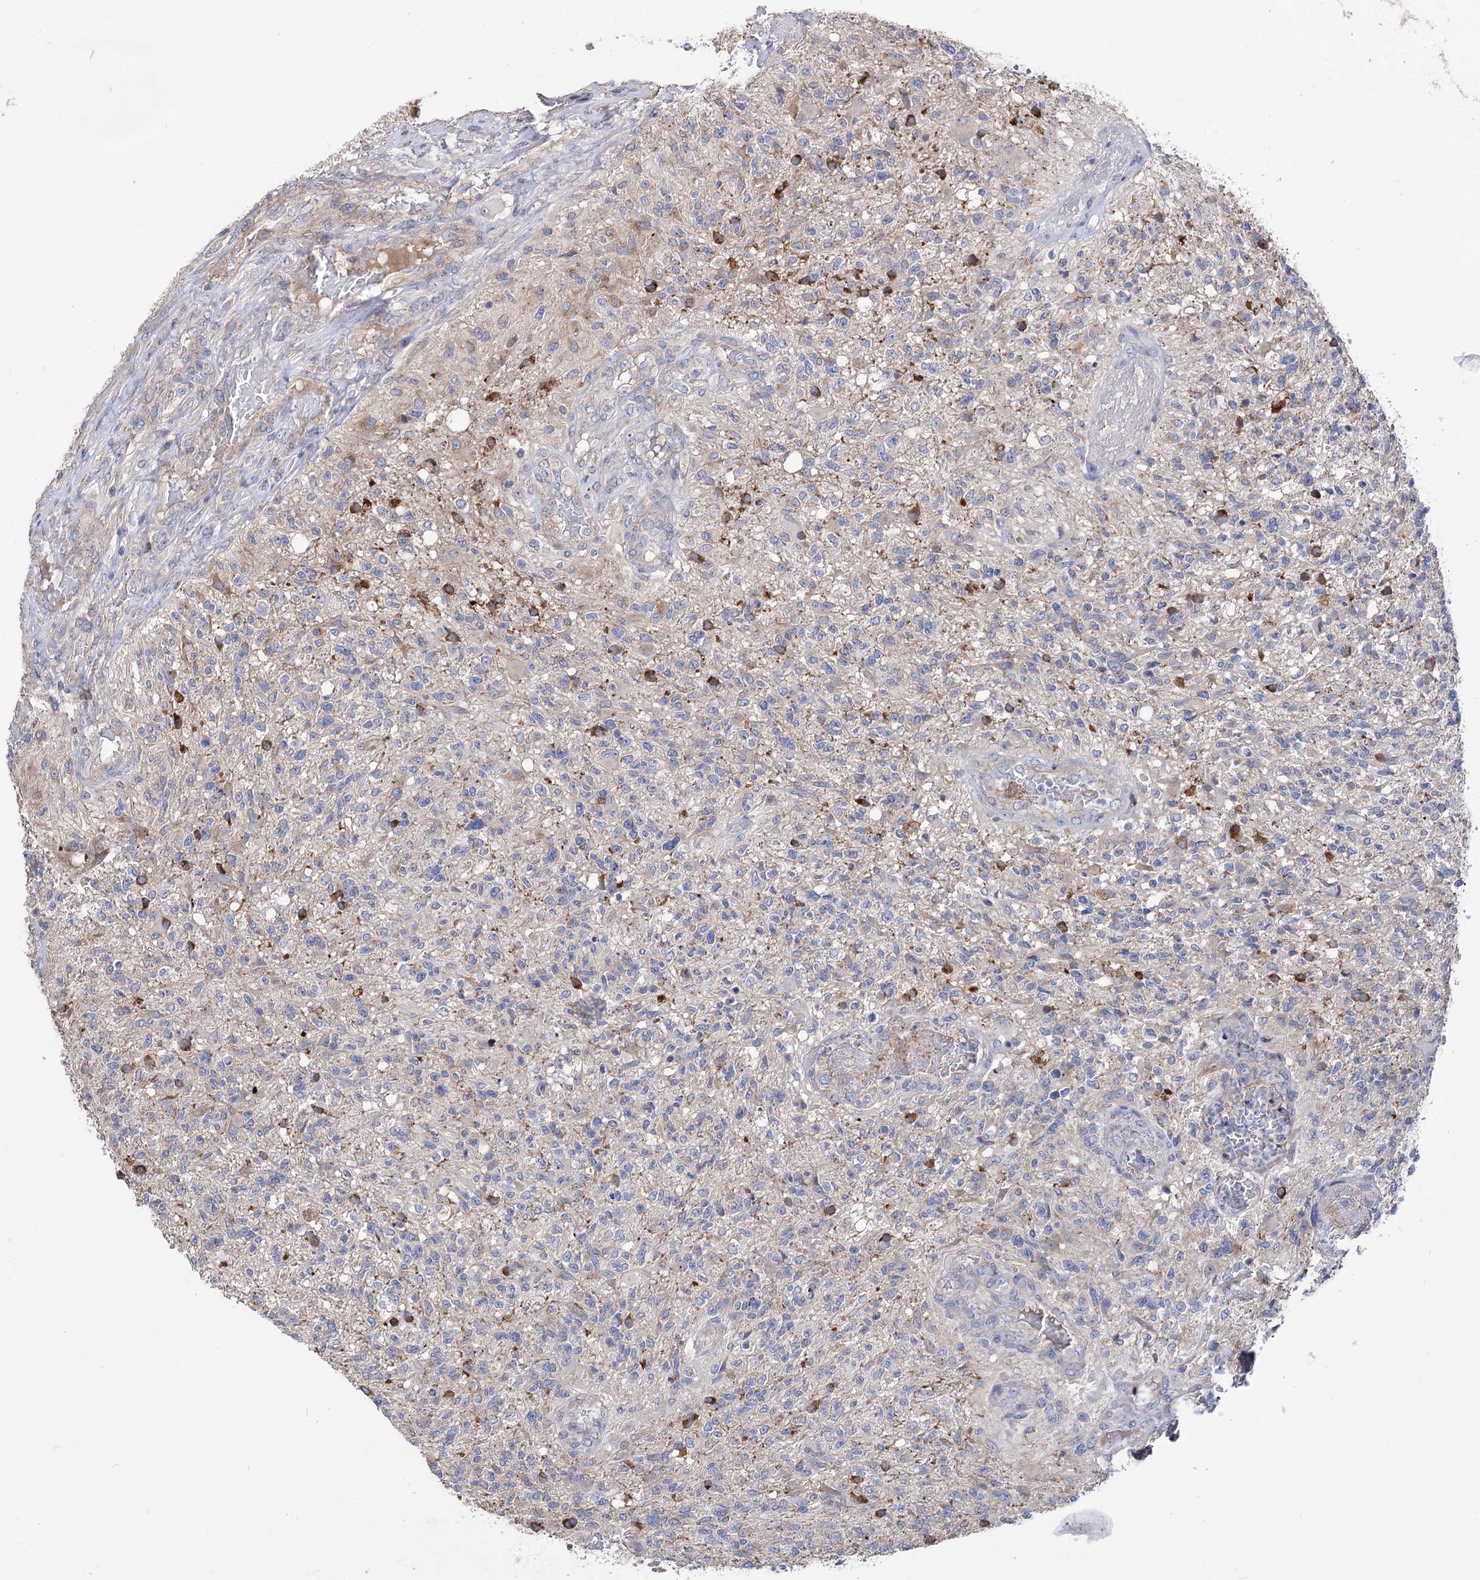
{"staining": {"intensity": "negative", "quantity": "none", "location": "none"}, "tissue": "glioma", "cell_type": "Tumor cells", "image_type": "cancer", "snomed": [{"axis": "morphology", "description": "Glioma, malignant, High grade"}, {"axis": "topography", "description": "Brain"}], "caption": "Malignant glioma (high-grade) stained for a protein using IHC demonstrates no expression tumor cells.", "gene": "BBS4", "patient": {"sex": "male", "age": 56}}